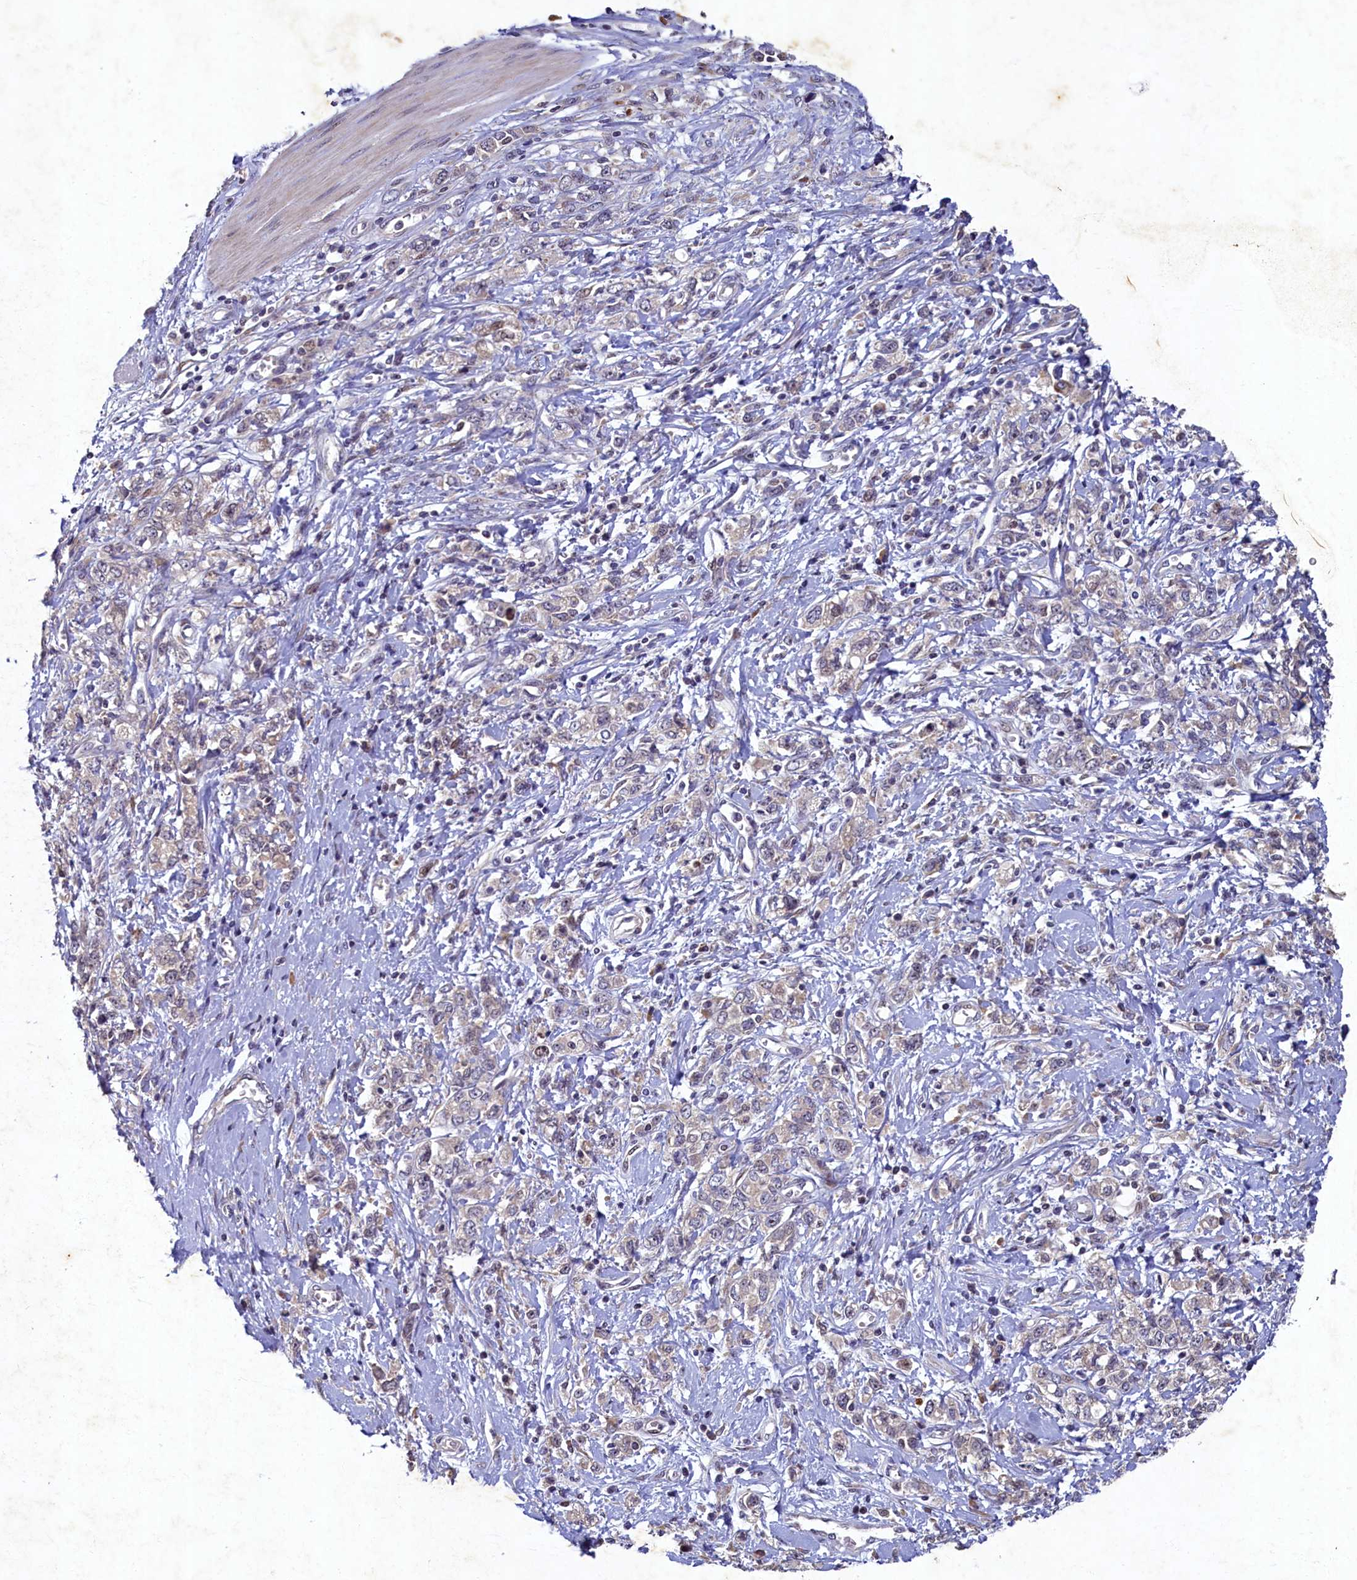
{"staining": {"intensity": "weak", "quantity": "<25%", "location": "nuclear"}, "tissue": "stomach cancer", "cell_type": "Tumor cells", "image_type": "cancer", "snomed": [{"axis": "morphology", "description": "Adenocarcinoma, NOS"}, {"axis": "topography", "description": "Stomach"}], "caption": "Immunohistochemistry (IHC) image of stomach cancer (adenocarcinoma) stained for a protein (brown), which exhibits no staining in tumor cells. (Brightfield microscopy of DAB IHC at high magnification).", "gene": "LATS2", "patient": {"sex": "female", "age": 76}}